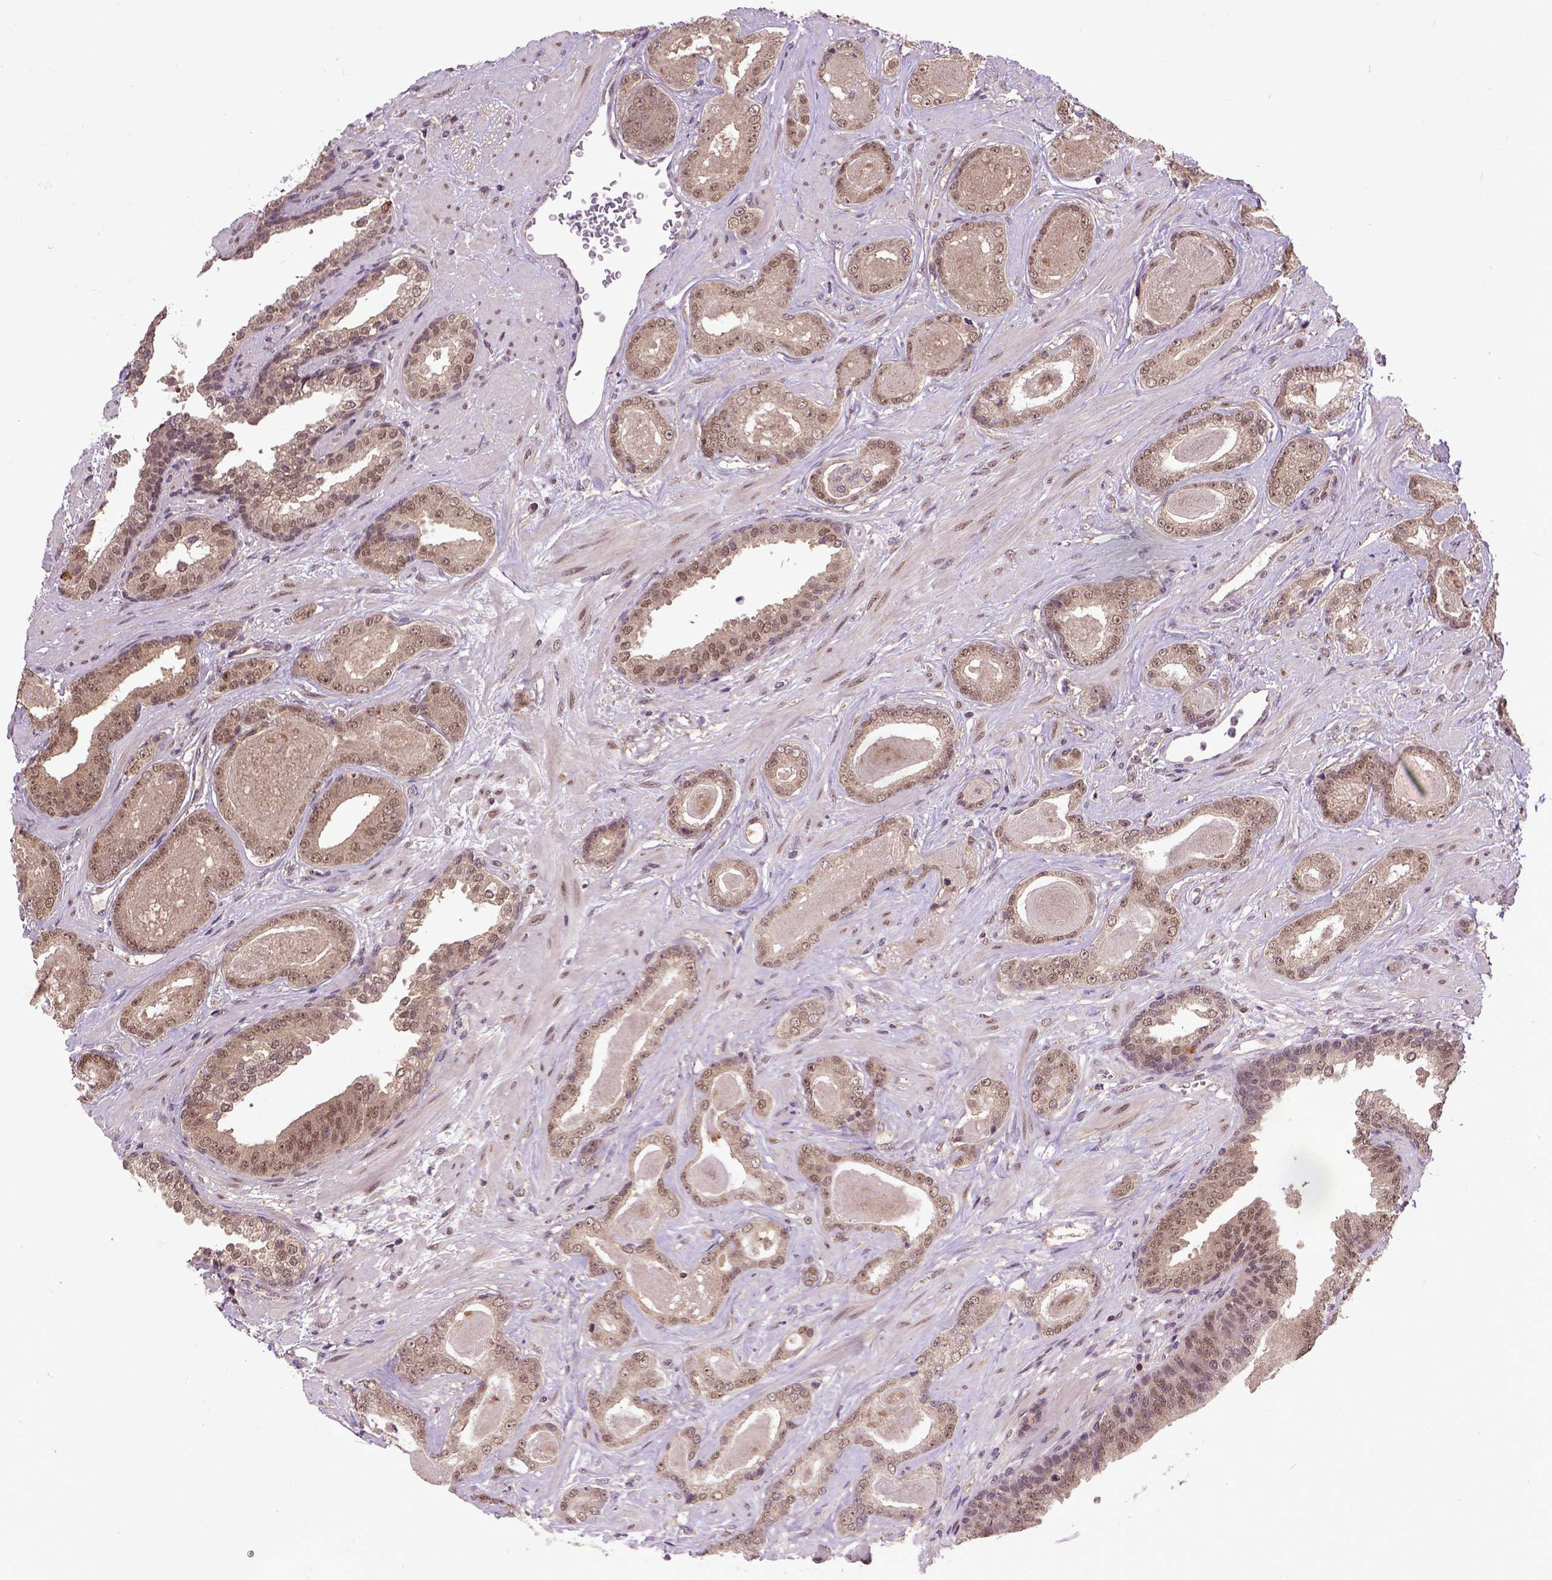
{"staining": {"intensity": "moderate", "quantity": ">75%", "location": "cytoplasmic/membranous,nuclear"}, "tissue": "prostate cancer", "cell_type": "Tumor cells", "image_type": "cancer", "snomed": [{"axis": "morphology", "description": "Adenocarcinoma, Low grade"}, {"axis": "topography", "description": "Prostate"}], "caption": "This photomicrograph reveals immunohistochemistry staining of human prostate cancer, with medium moderate cytoplasmic/membranous and nuclear positivity in approximately >75% of tumor cells.", "gene": "UBA3", "patient": {"sex": "male", "age": 61}}